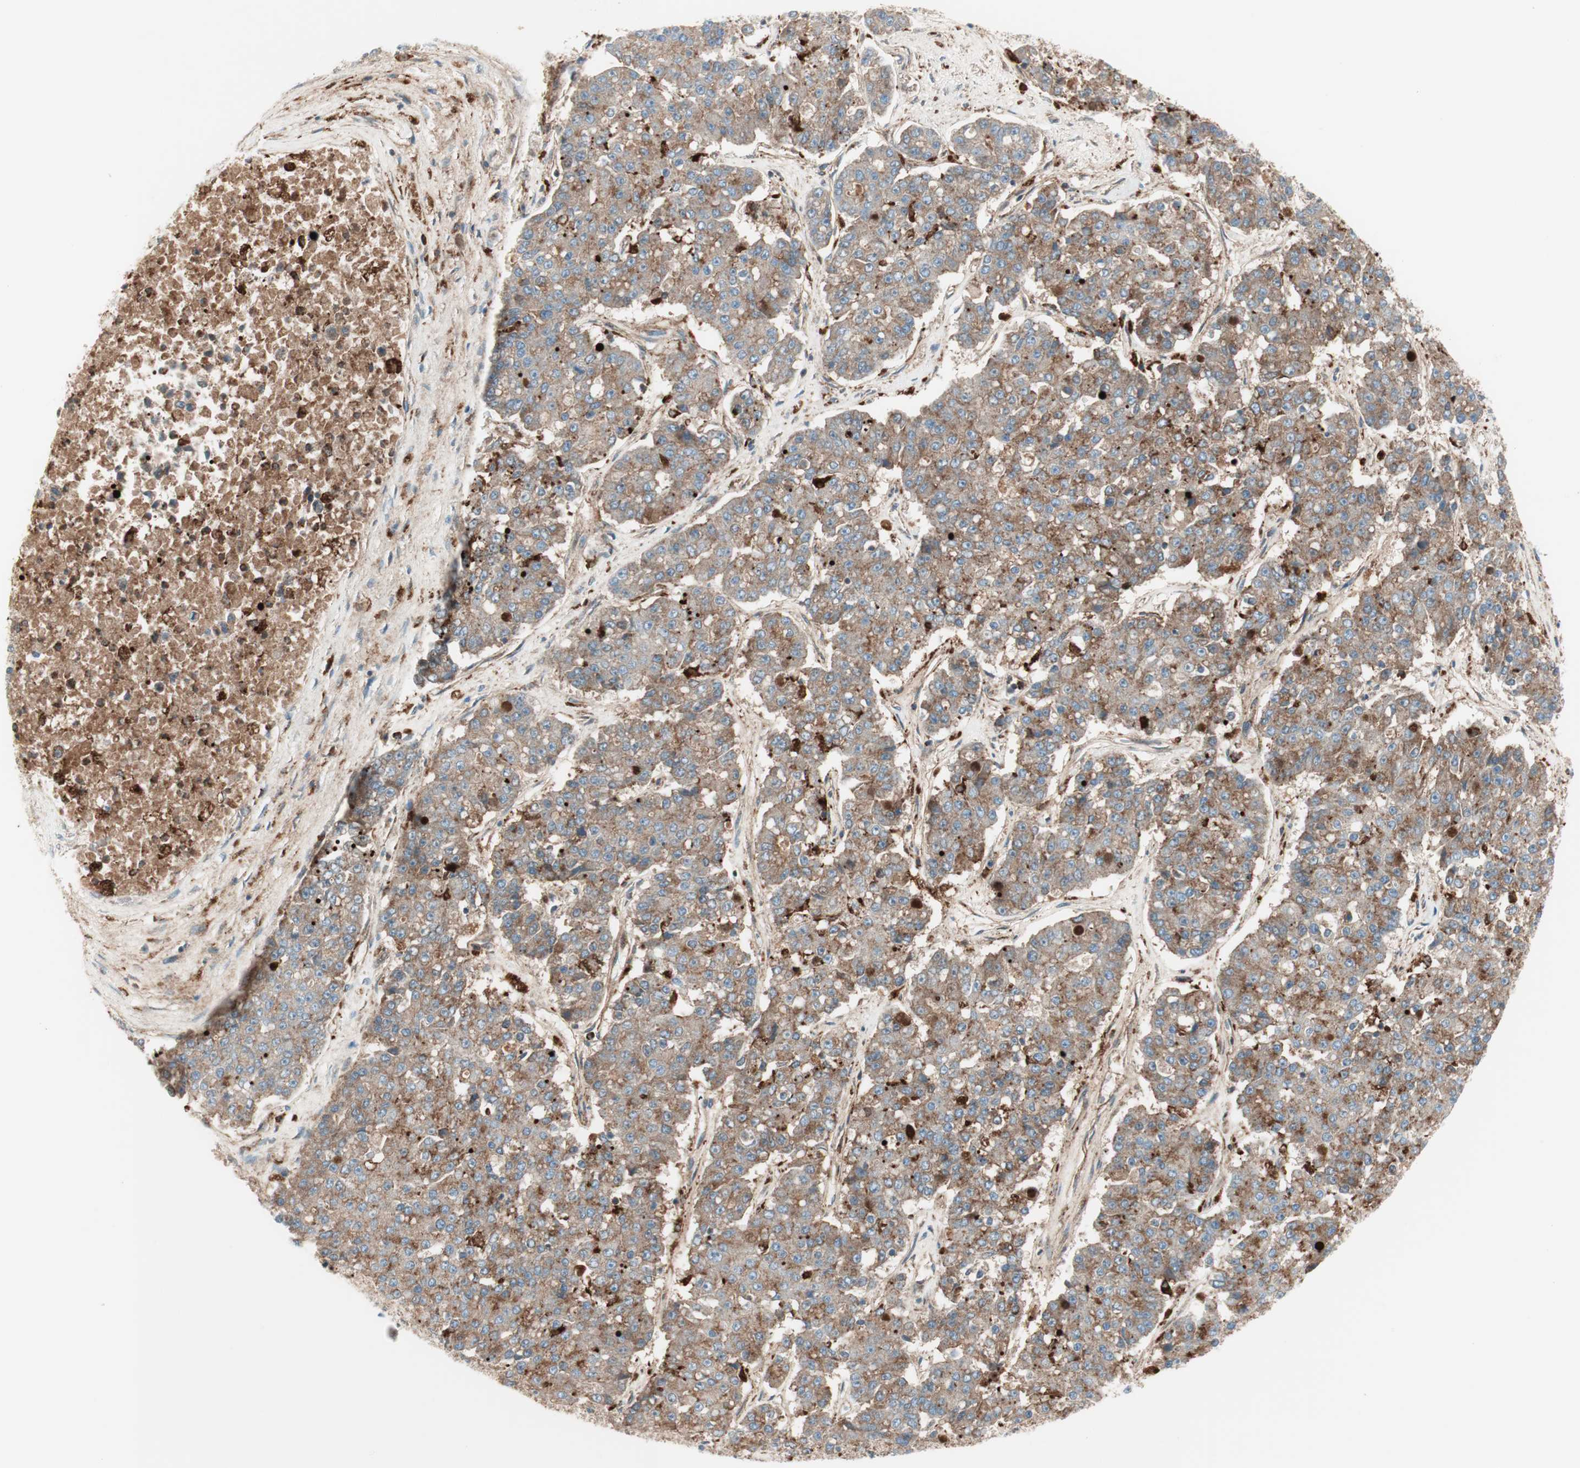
{"staining": {"intensity": "weak", "quantity": ">75%", "location": "cytoplasmic/membranous"}, "tissue": "pancreatic cancer", "cell_type": "Tumor cells", "image_type": "cancer", "snomed": [{"axis": "morphology", "description": "Adenocarcinoma, NOS"}, {"axis": "topography", "description": "Pancreas"}], "caption": "Approximately >75% of tumor cells in human pancreatic adenocarcinoma display weak cytoplasmic/membranous protein staining as visualized by brown immunohistochemical staining.", "gene": "ATP6V1G1", "patient": {"sex": "male", "age": 50}}